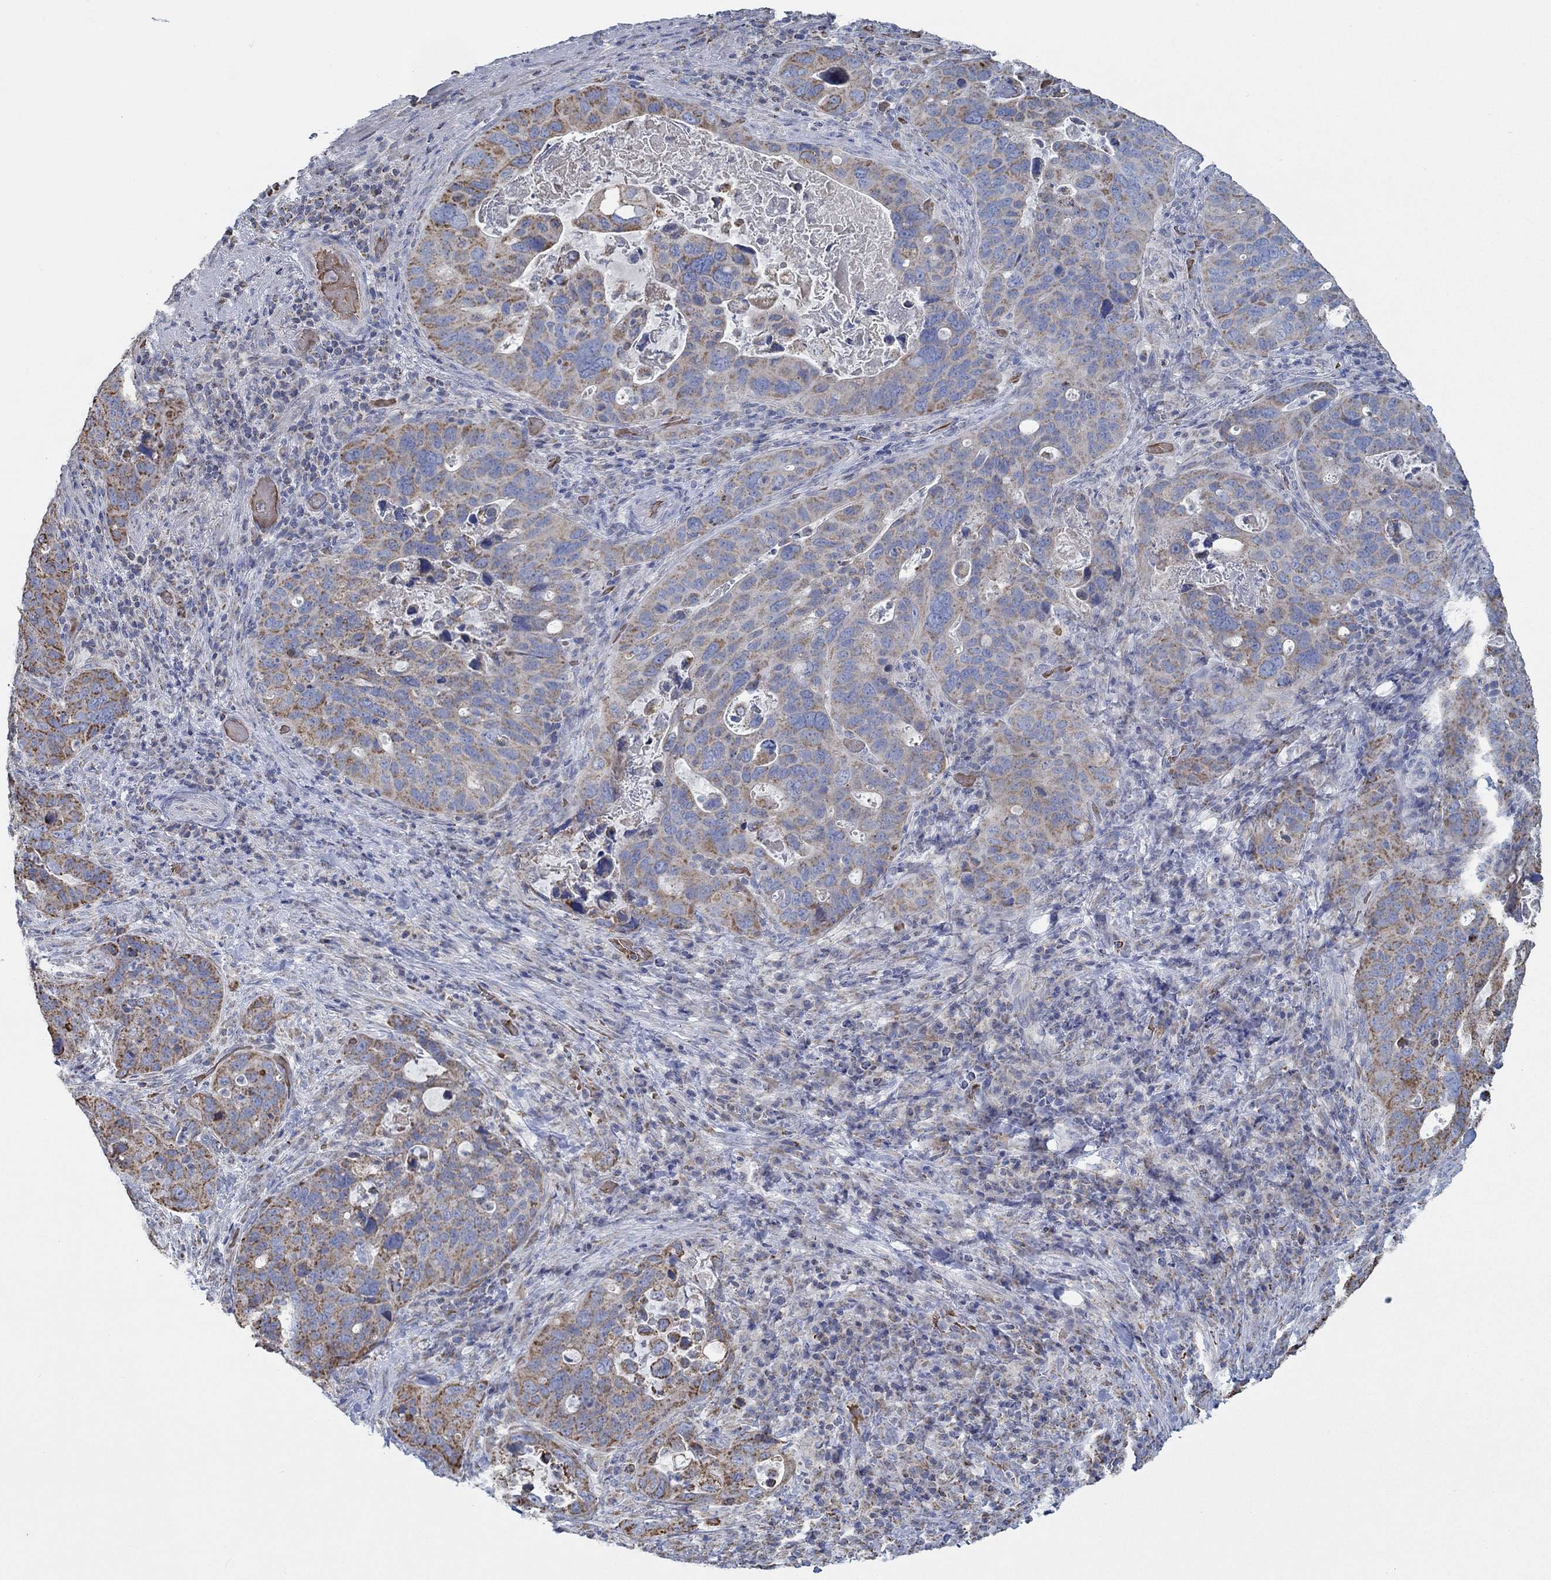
{"staining": {"intensity": "moderate", "quantity": "25%-75%", "location": "cytoplasmic/membranous"}, "tissue": "stomach cancer", "cell_type": "Tumor cells", "image_type": "cancer", "snomed": [{"axis": "morphology", "description": "Adenocarcinoma, NOS"}, {"axis": "topography", "description": "Stomach"}], "caption": "Adenocarcinoma (stomach) stained with a protein marker demonstrates moderate staining in tumor cells.", "gene": "GLOD5", "patient": {"sex": "male", "age": 54}}